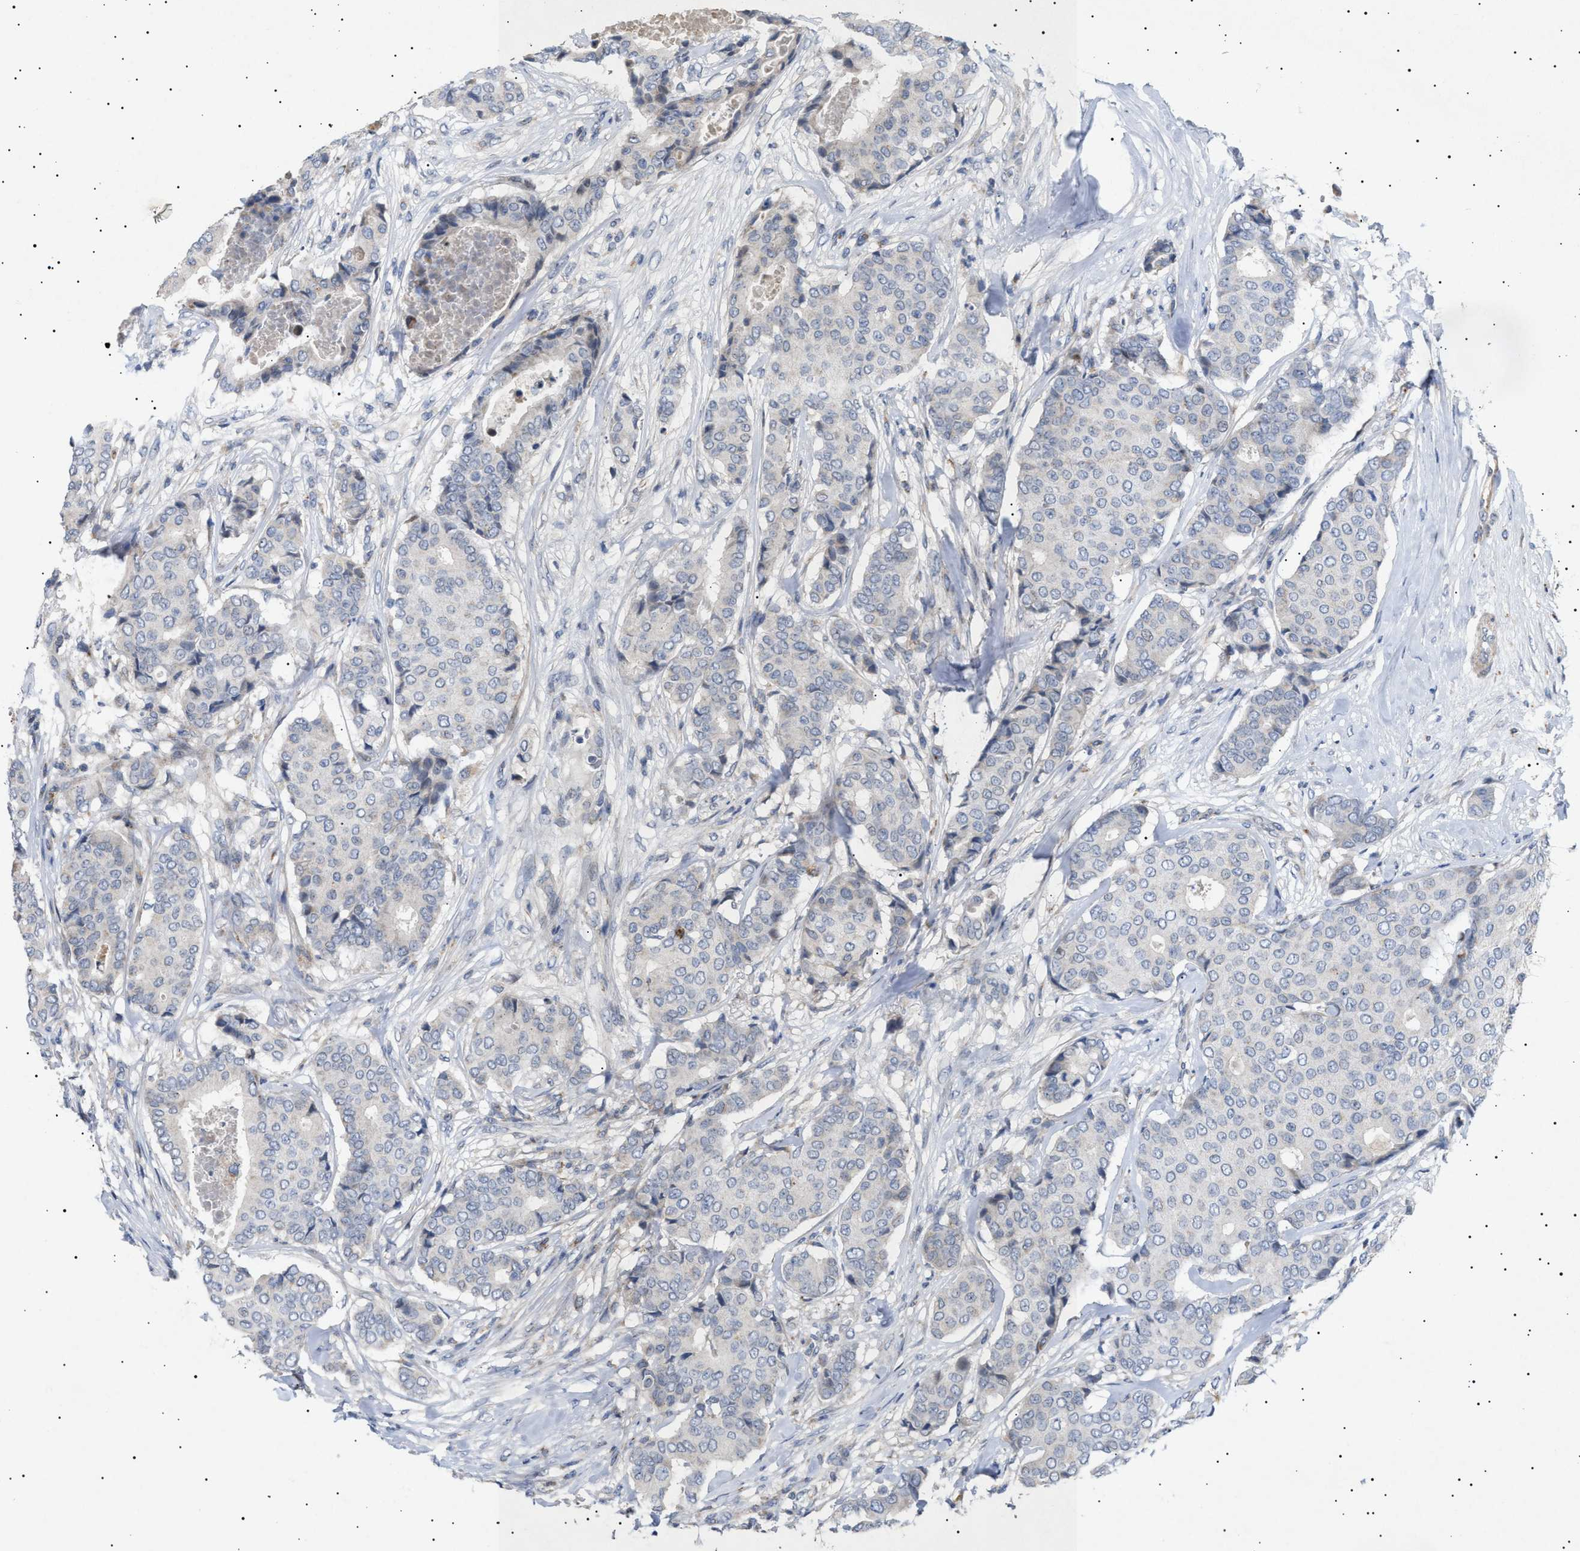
{"staining": {"intensity": "negative", "quantity": "none", "location": "none"}, "tissue": "breast cancer", "cell_type": "Tumor cells", "image_type": "cancer", "snomed": [{"axis": "morphology", "description": "Duct carcinoma"}, {"axis": "topography", "description": "Breast"}], "caption": "DAB immunohistochemical staining of breast cancer demonstrates no significant staining in tumor cells.", "gene": "SIRT5", "patient": {"sex": "female", "age": 75}}